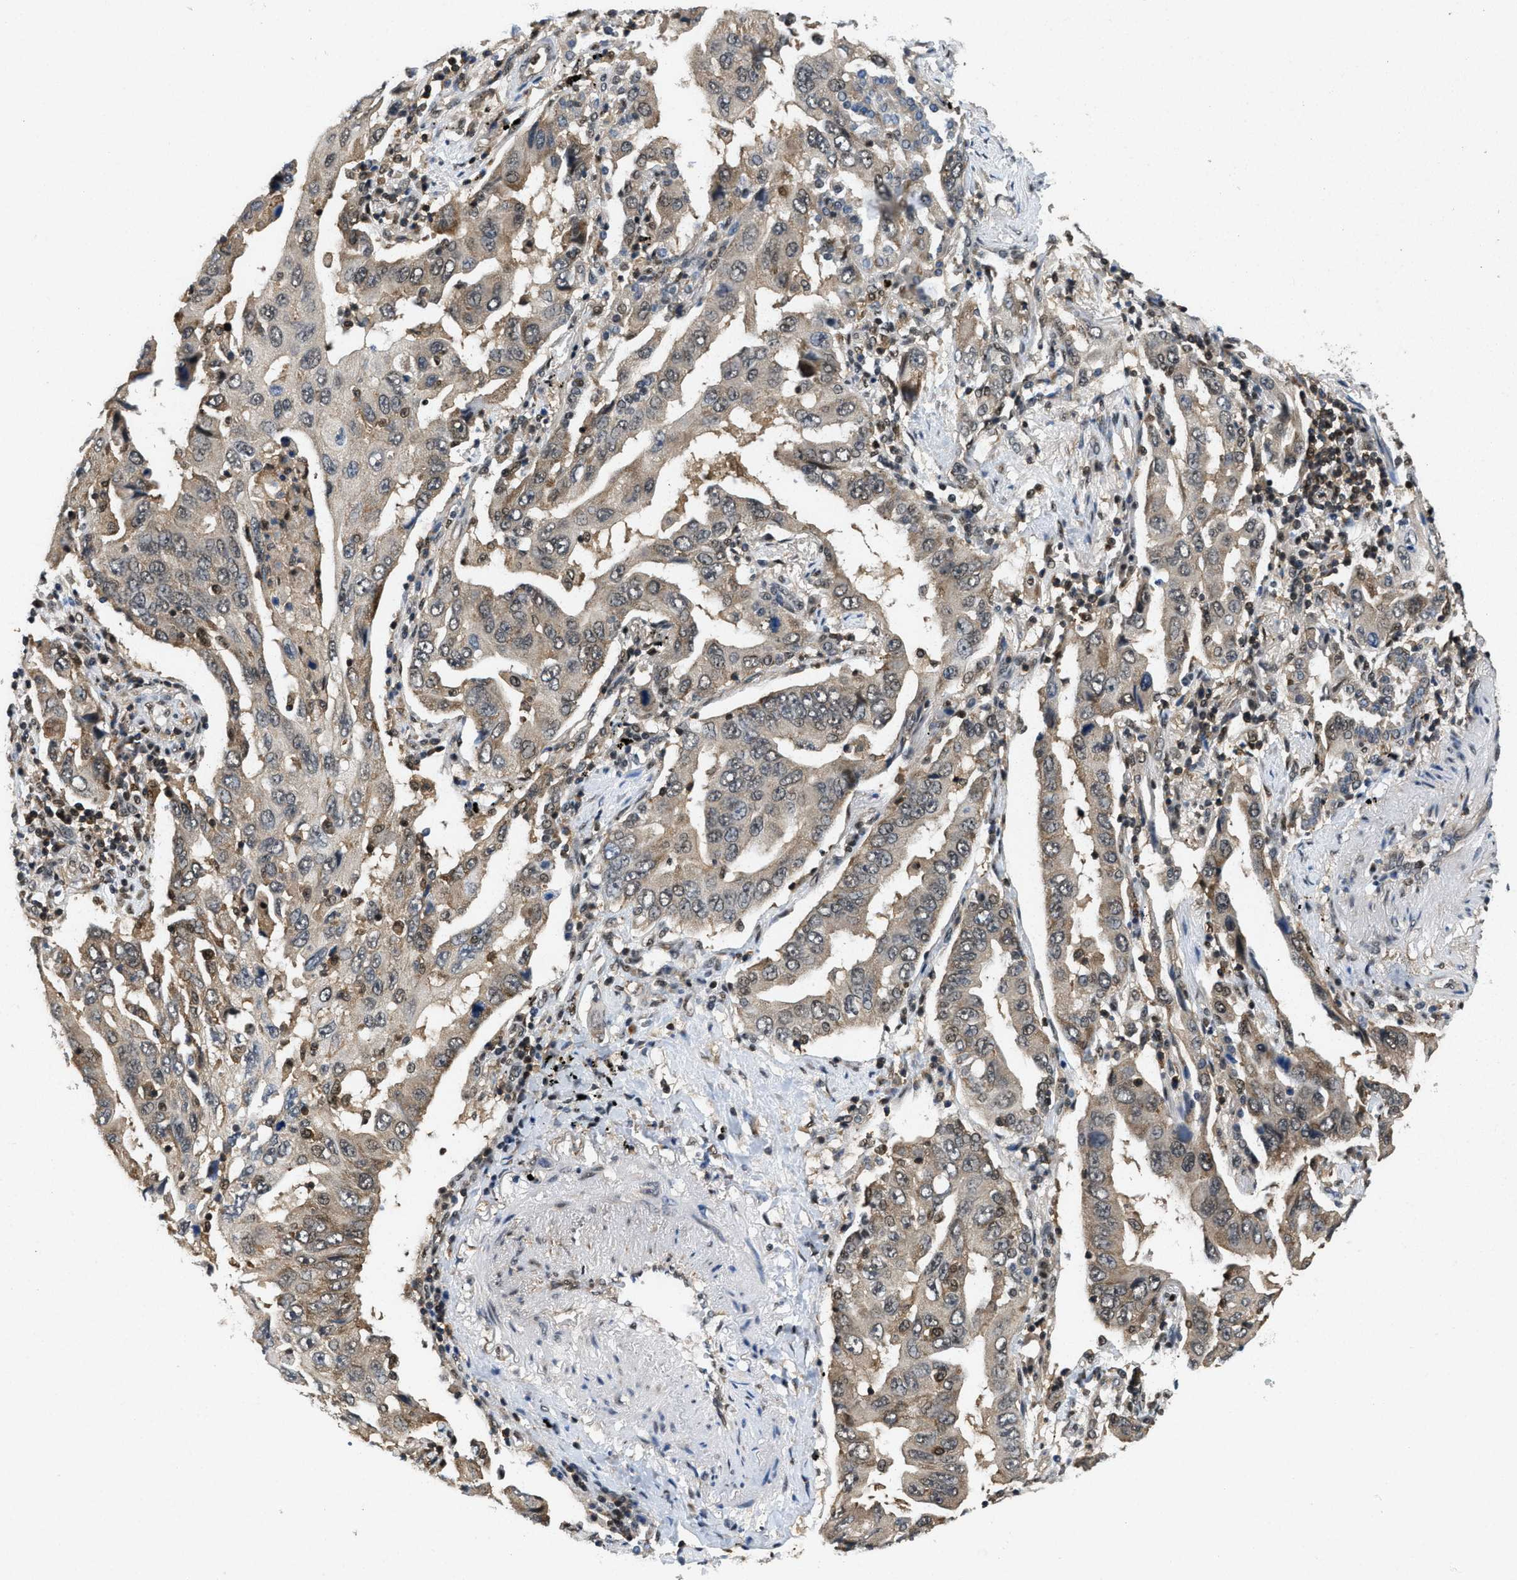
{"staining": {"intensity": "weak", "quantity": "25%-75%", "location": "cytoplasmic/membranous,nuclear"}, "tissue": "lung cancer", "cell_type": "Tumor cells", "image_type": "cancer", "snomed": [{"axis": "morphology", "description": "Adenocarcinoma, NOS"}, {"axis": "topography", "description": "Lung"}], "caption": "Weak cytoplasmic/membranous and nuclear protein staining is seen in approximately 25%-75% of tumor cells in adenocarcinoma (lung).", "gene": "ATF7IP", "patient": {"sex": "female", "age": 65}}